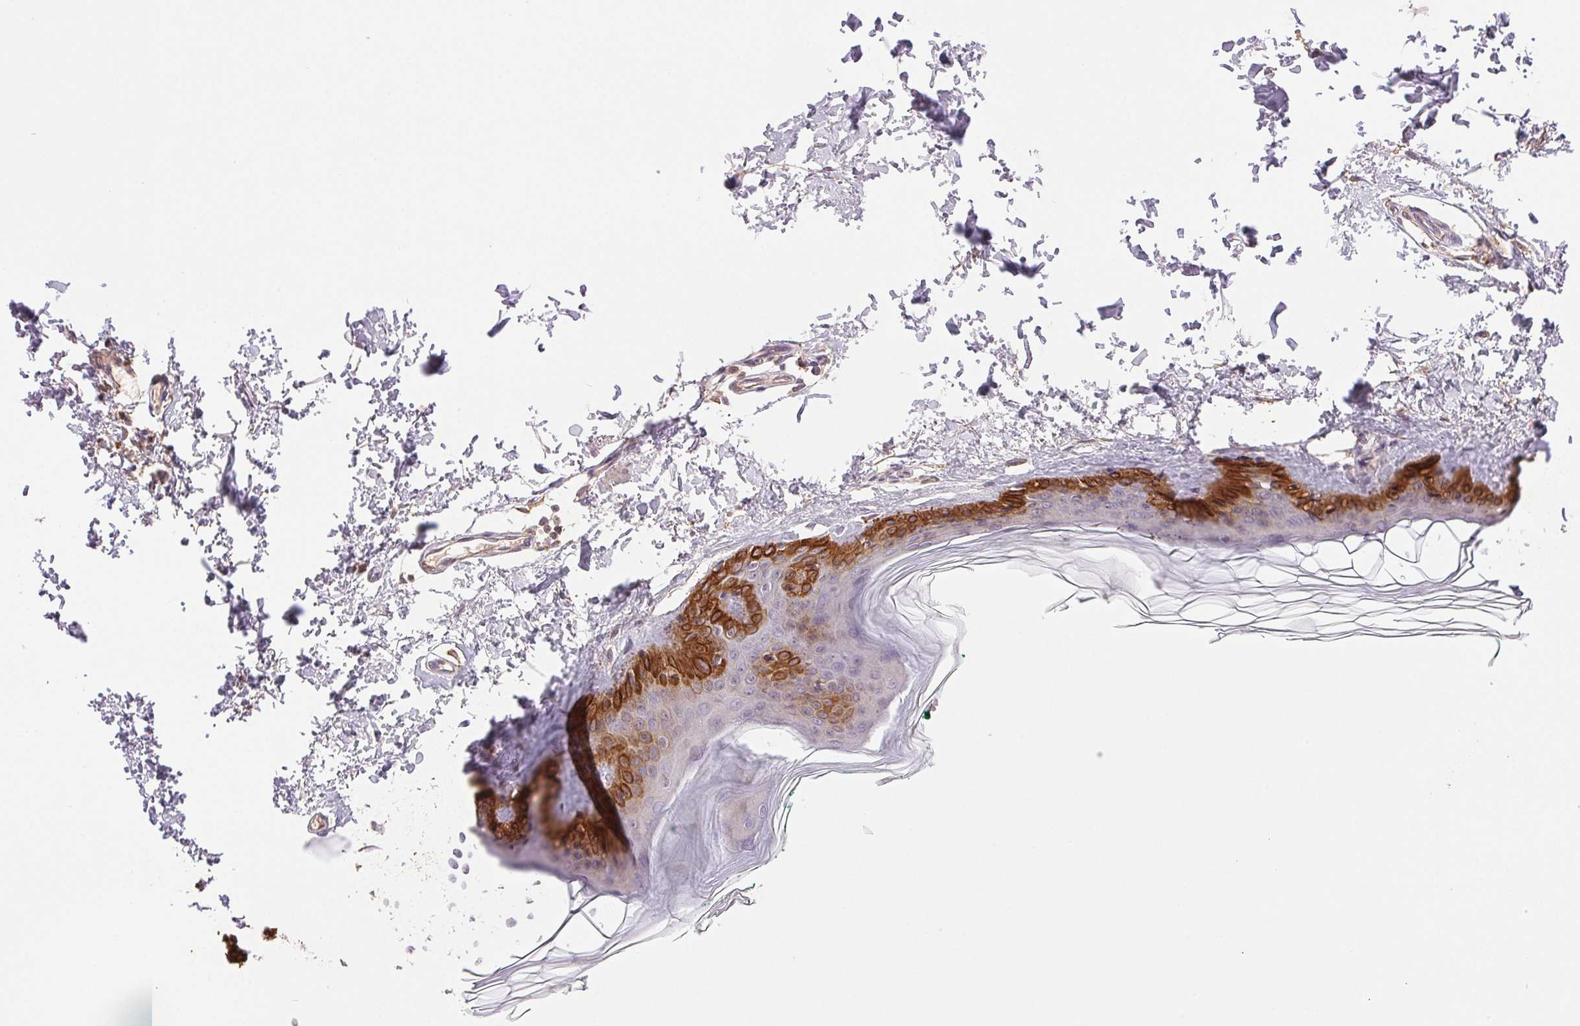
{"staining": {"intensity": "negative", "quantity": "none", "location": "none"}, "tissue": "skin", "cell_type": "Fibroblasts", "image_type": "normal", "snomed": [{"axis": "morphology", "description": "Normal tissue, NOS"}, {"axis": "topography", "description": "Skin"}, {"axis": "topography", "description": "Peripheral nerve tissue"}], "caption": "Immunohistochemistry (IHC) micrograph of benign skin: skin stained with DAB (3,3'-diaminobenzidine) displays no significant protein staining in fibroblasts.", "gene": "TMEM253", "patient": {"sex": "female", "age": 45}}